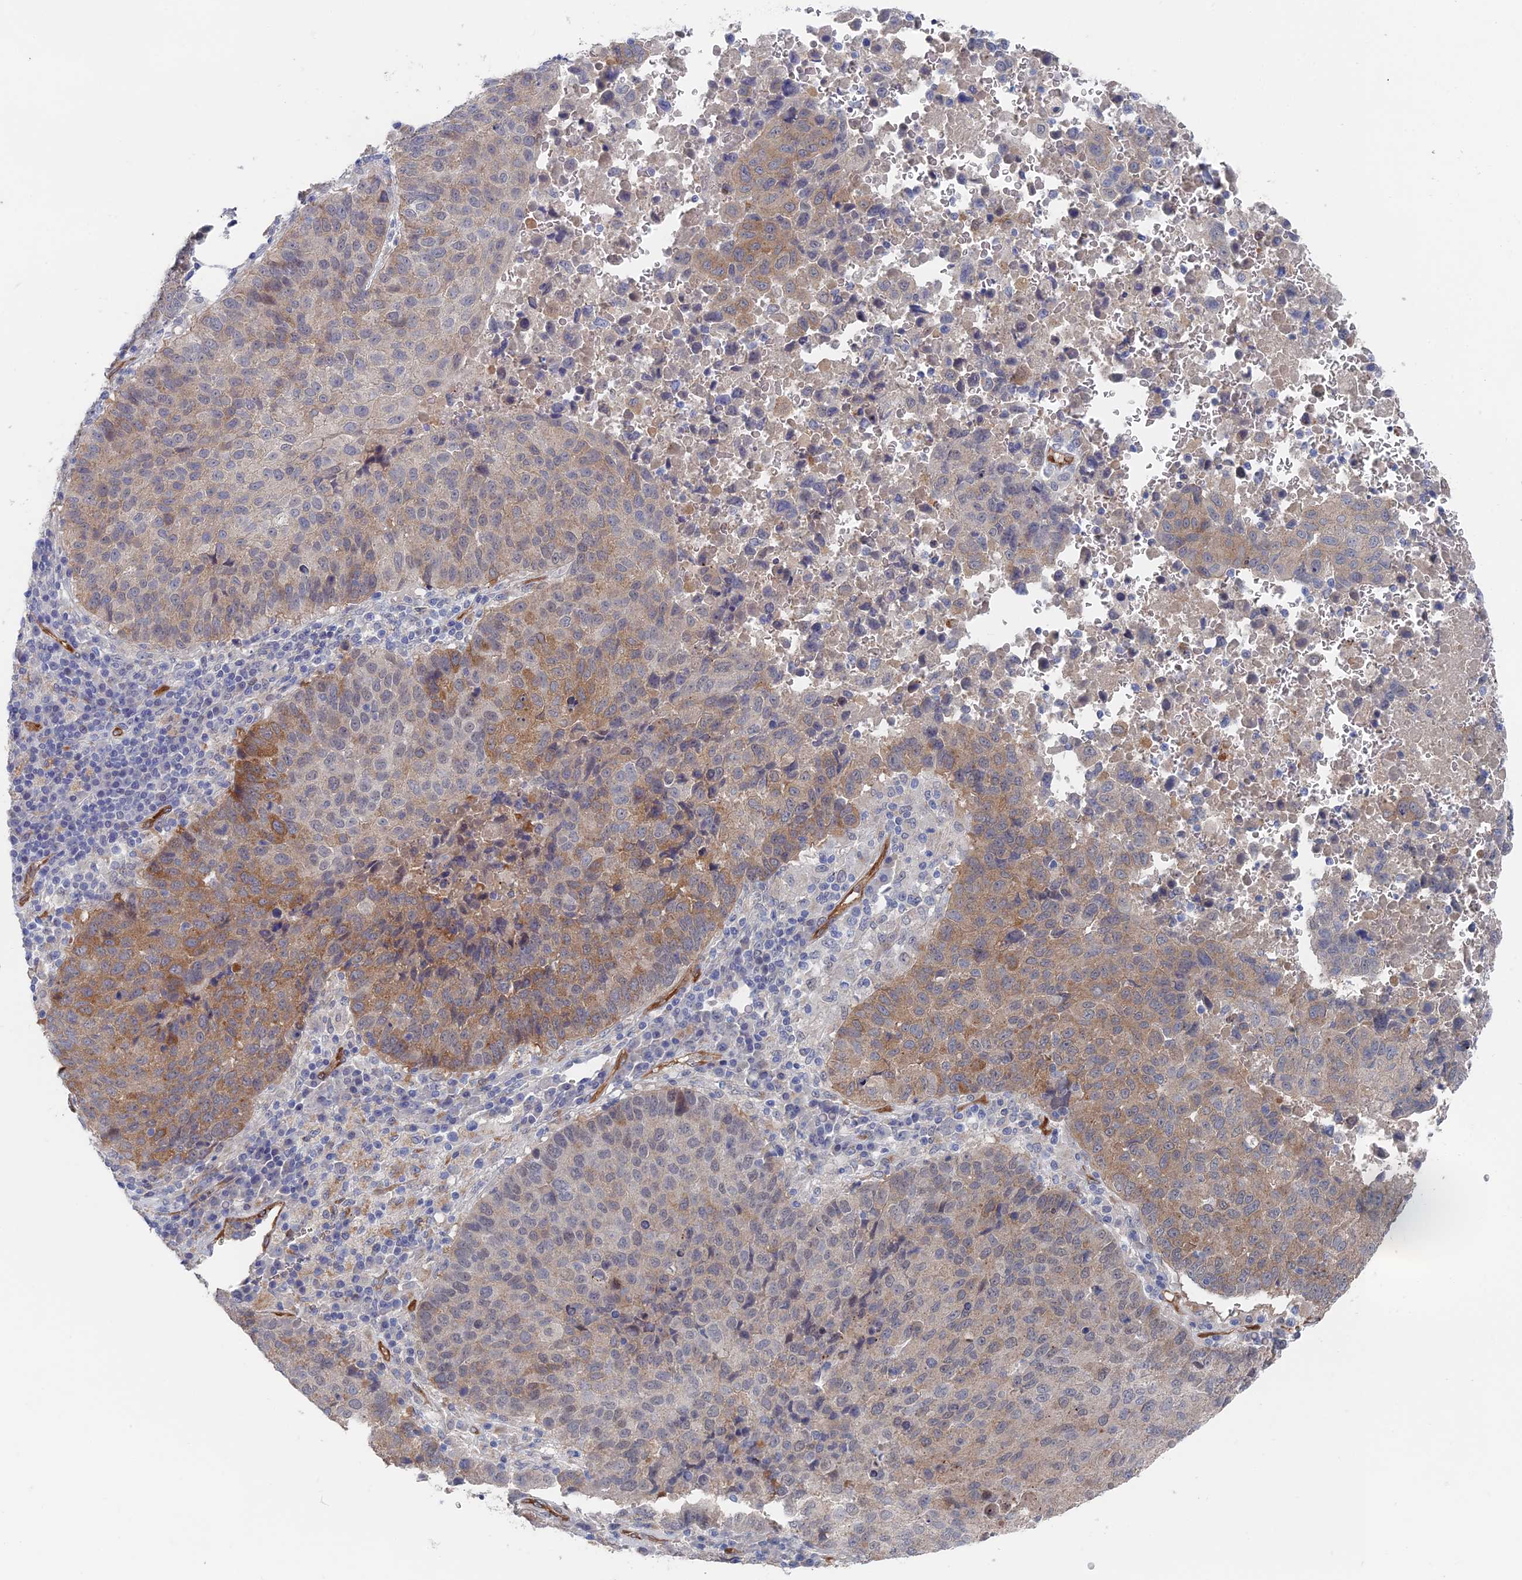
{"staining": {"intensity": "moderate", "quantity": "25%-75%", "location": "cytoplasmic/membranous"}, "tissue": "lung cancer", "cell_type": "Tumor cells", "image_type": "cancer", "snomed": [{"axis": "morphology", "description": "Squamous cell carcinoma, NOS"}, {"axis": "topography", "description": "Lung"}], "caption": "Protein analysis of squamous cell carcinoma (lung) tissue demonstrates moderate cytoplasmic/membranous positivity in about 25%-75% of tumor cells.", "gene": "ARAP3", "patient": {"sex": "male", "age": 73}}